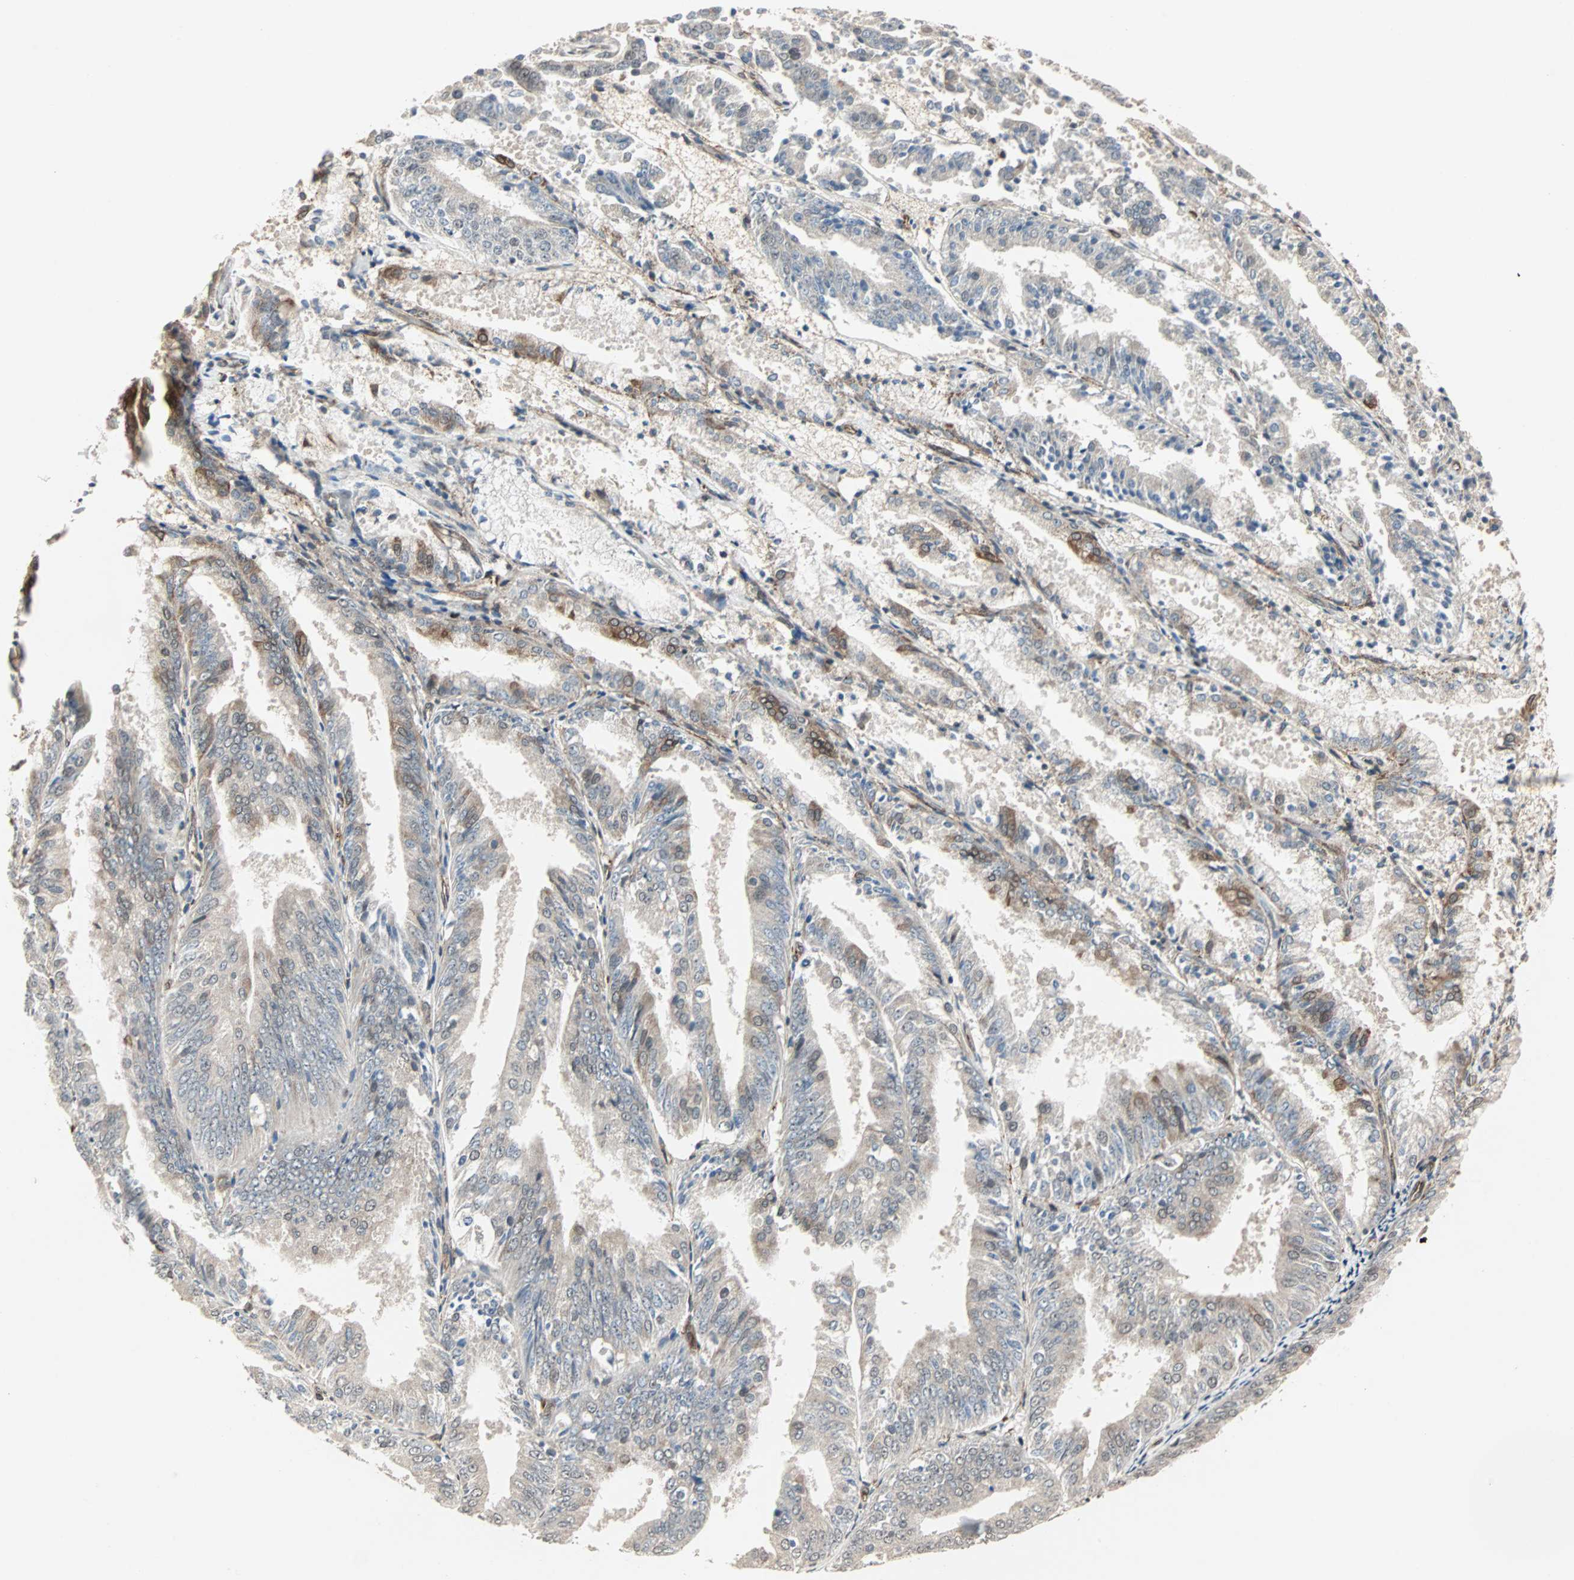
{"staining": {"intensity": "weak", "quantity": "<25%", "location": "cytoplasmic/membranous"}, "tissue": "endometrial cancer", "cell_type": "Tumor cells", "image_type": "cancer", "snomed": [{"axis": "morphology", "description": "Adenocarcinoma, NOS"}, {"axis": "topography", "description": "Endometrium"}], "caption": "The IHC photomicrograph has no significant positivity in tumor cells of endometrial cancer tissue.", "gene": "TRPV4", "patient": {"sex": "female", "age": 63}}